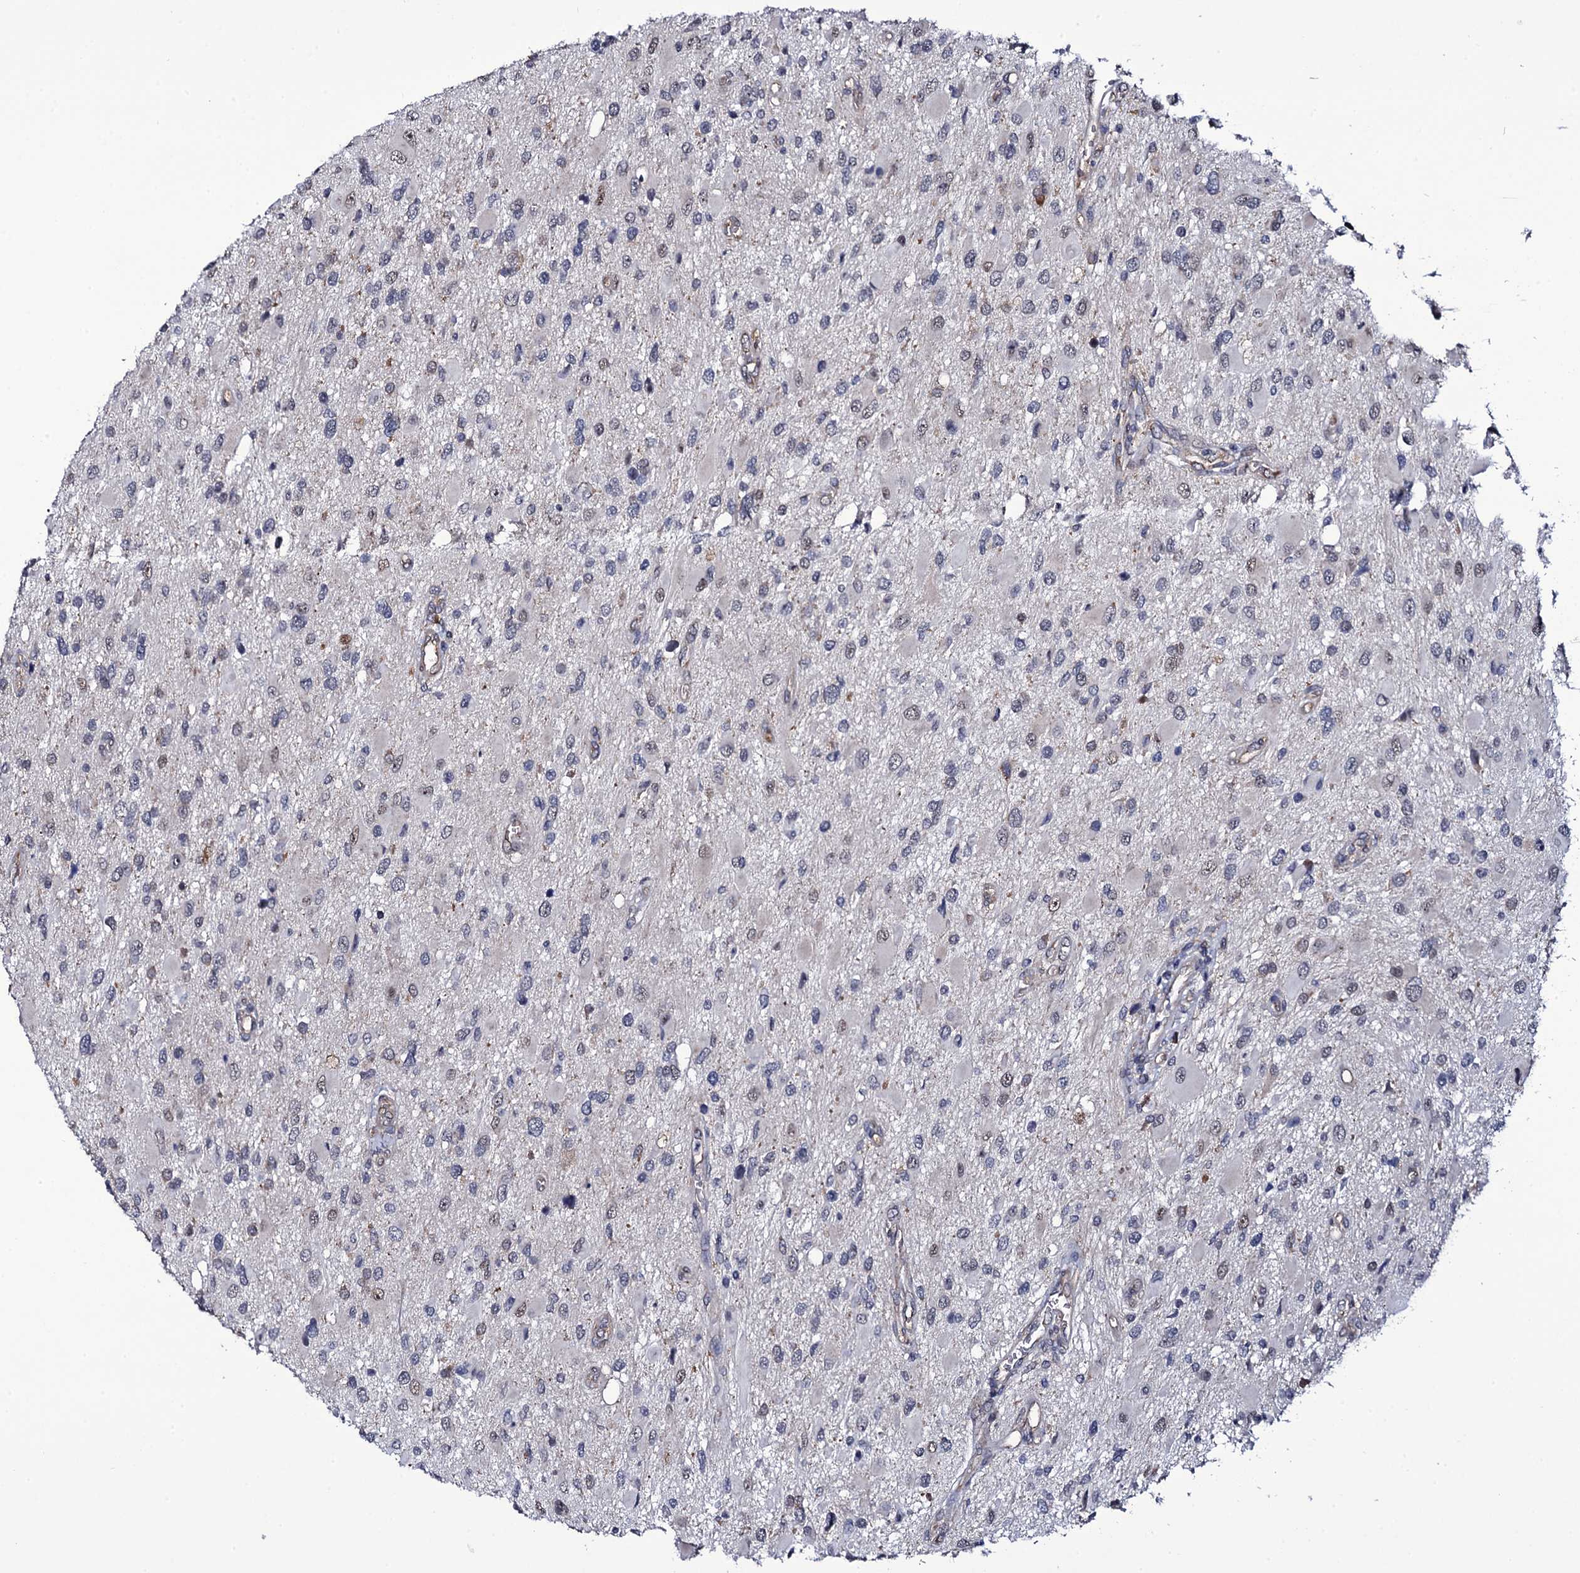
{"staining": {"intensity": "weak", "quantity": "<25%", "location": "nuclear"}, "tissue": "glioma", "cell_type": "Tumor cells", "image_type": "cancer", "snomed": [{"axis": "morphology", "description": "Glioma, malignant, High grade"}, {"axis": "topography", "description": "Brain"}], "caption": "There is no significant staining in tumor cells of glioma.", "gene": "GAREM1", "patient": {"sex": "male", "age": 53}}